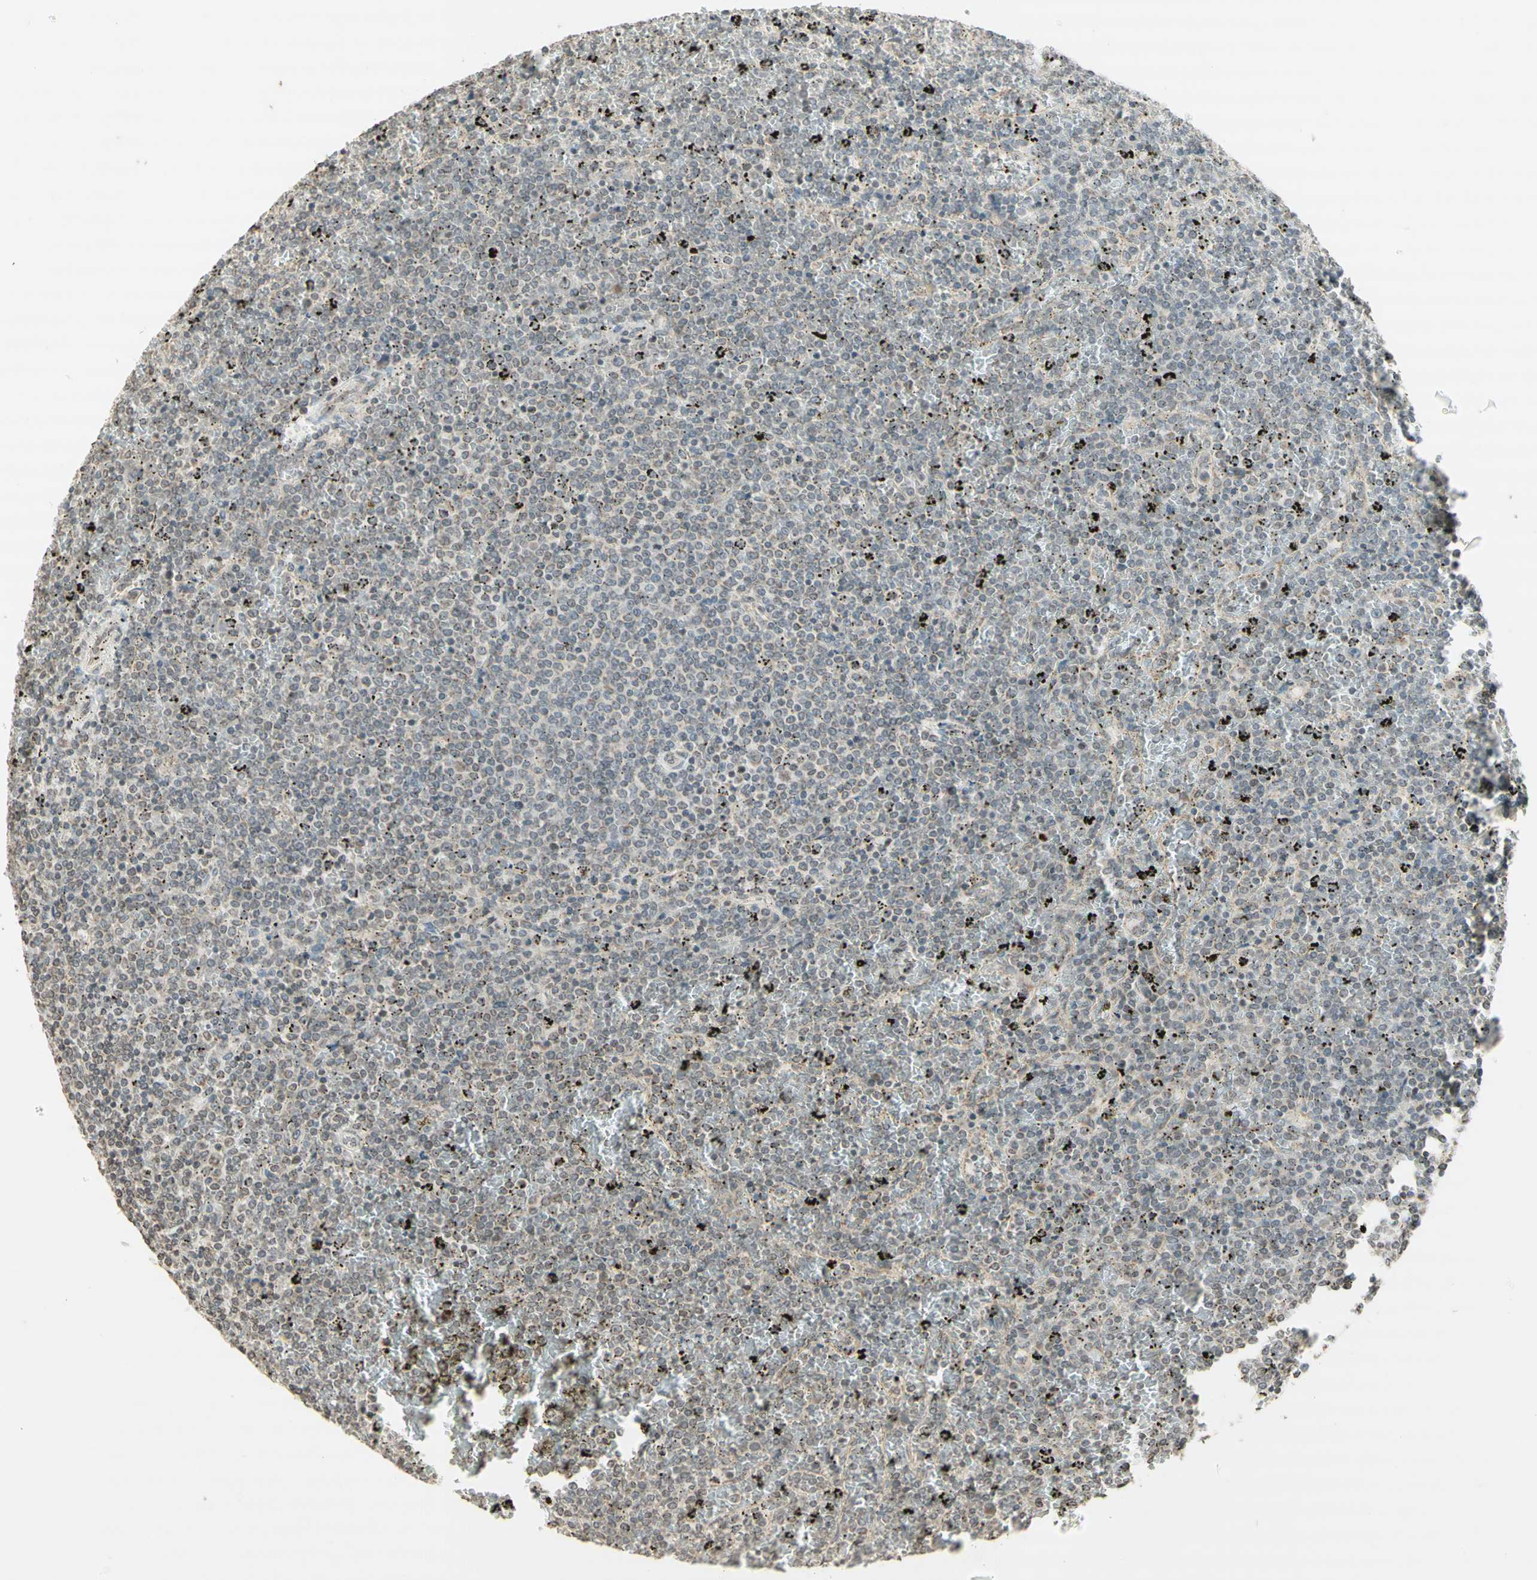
{"staining": {"intensity": "negative", "quantity": "none", "location": "none"}, "tissue": "lymphoma", "cell_type": "Tumor cells", "image_type": "cancer", "snomed": [{"axis": "morphology", "description": "Malignant lymphoma, non-Hodgkin's type, Low grade"}, {"axis": "topography", "description": "Spleen"}], "caption": "A photomicrograph of human low-grade malignant lymphoma, non-Hodgkin's type is negative for staining in tumor cells.", "gene": "CCNI", "patient": {"sex": "female", "age": 77}}